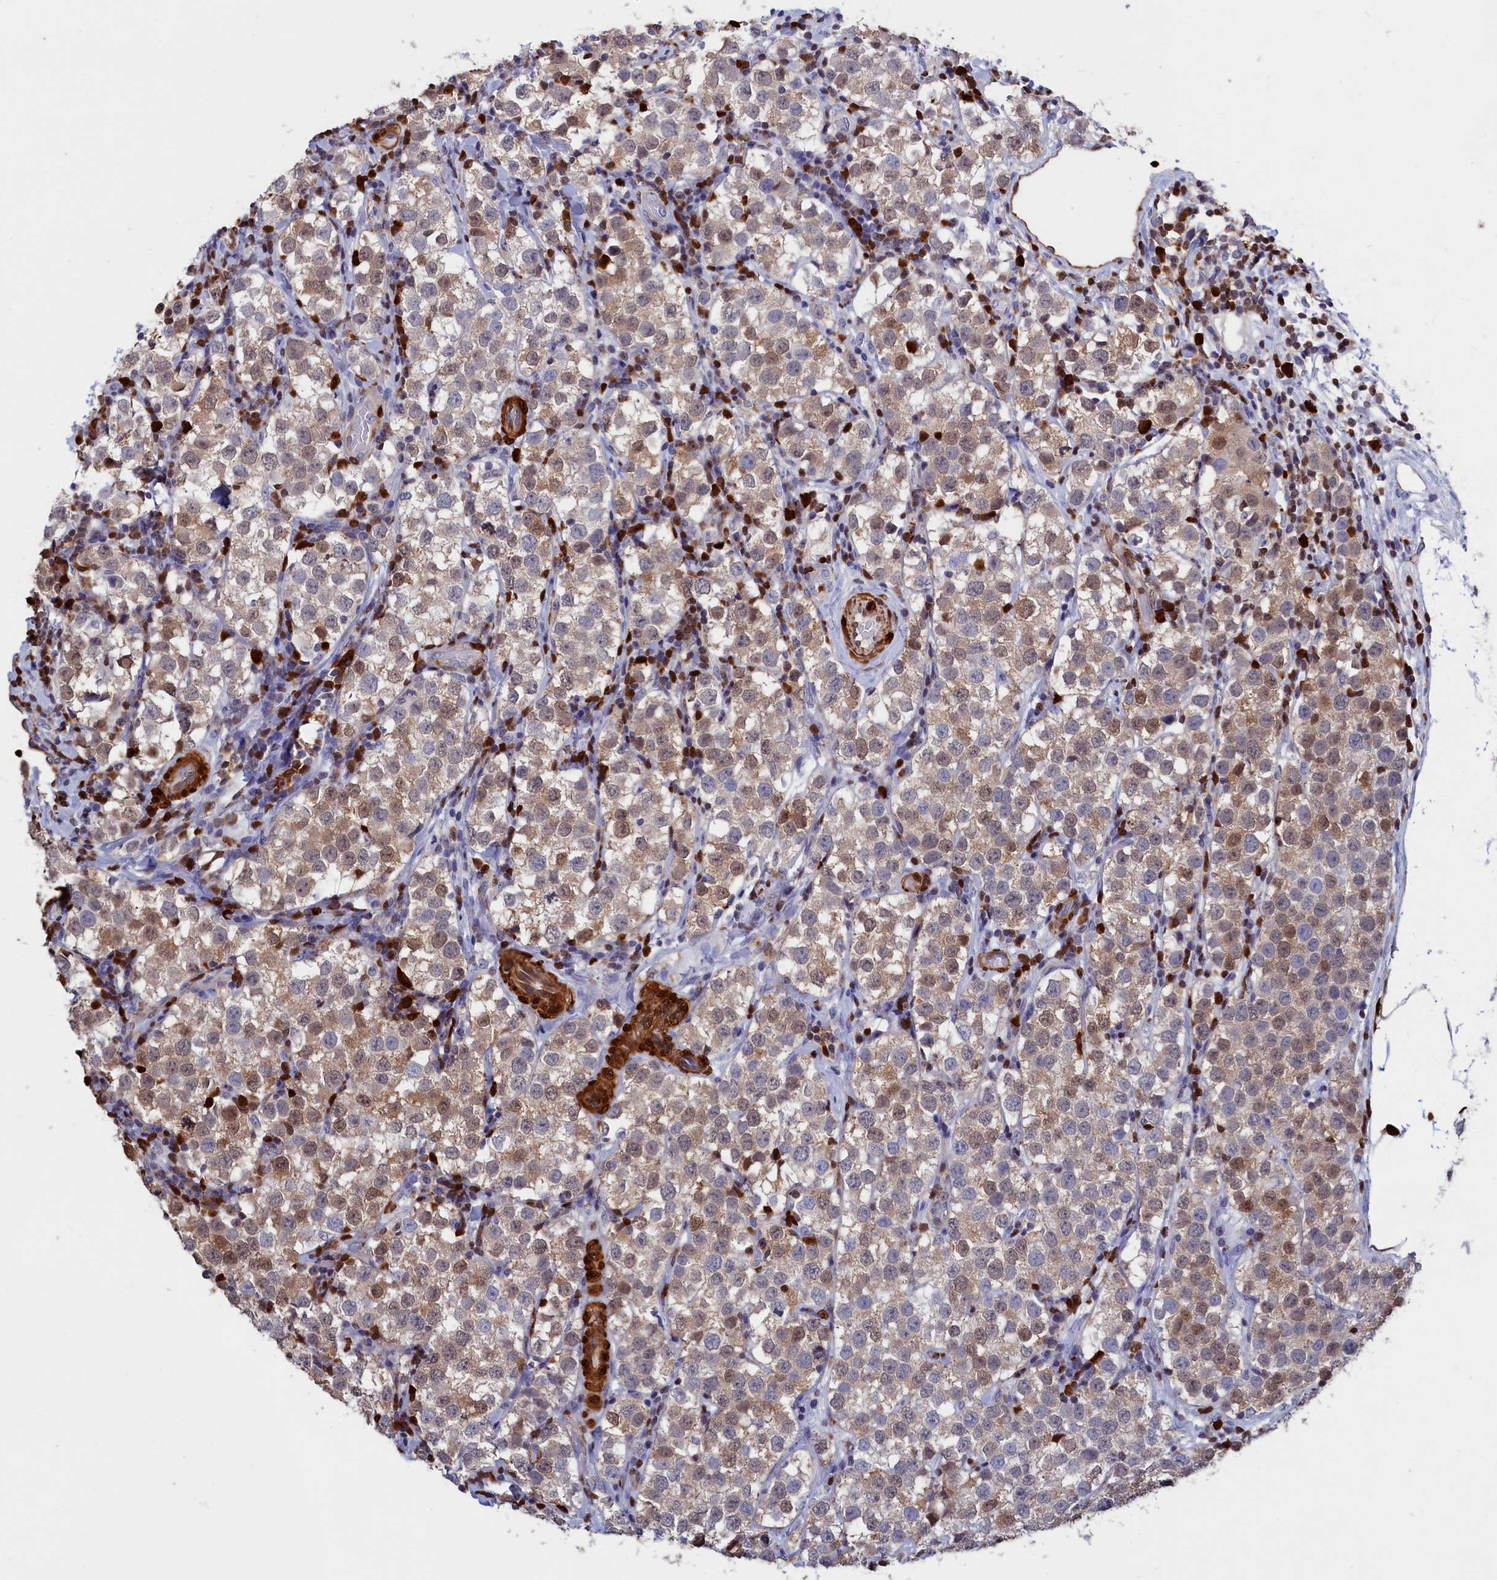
{"staining": {"intensity": "moderate", "quantity": "25%-75%", "location": "cytoplasmic/membranous,nuclear"}, "tissue": "testis cancer", "cell_type": "Tumor cells", "image_type": "cancer", "snomed": [{"axis": "morphology", "description": "Seminoma, NOS"}, {"axis": "topography", "description": "Testis"}], "caption": "This histopathology image displays seminoma (testis) stained with immunohistochemistry to label a protein in brown. The cytoplasmic/membranous and nuclear of tumor cells show moderate positivity for the protein. Nuclei are counter-stained blue.", "gene": "CRIP1", "patient": {"sex": "male", "age": 34}}